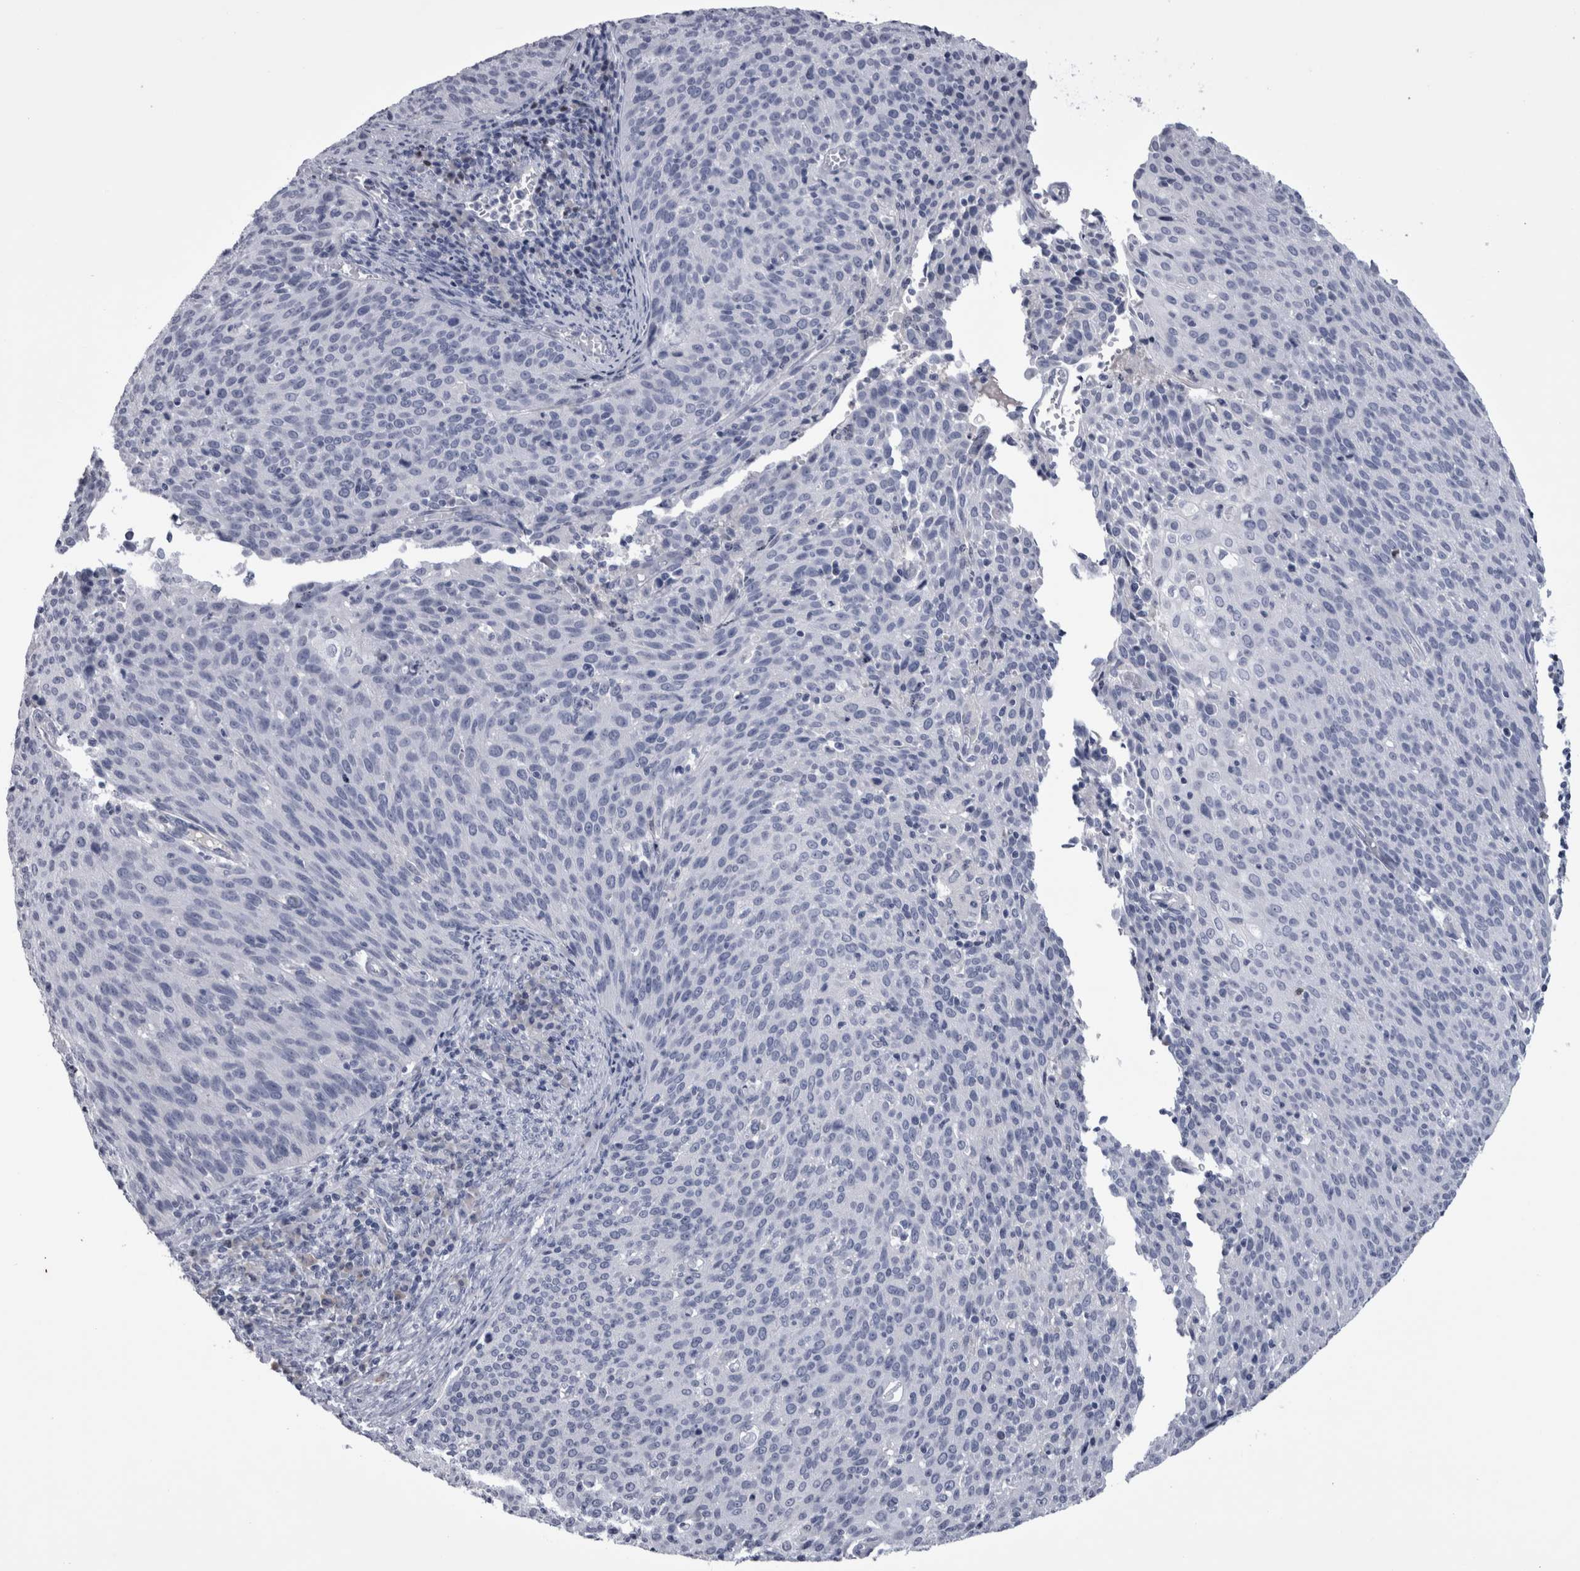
{"staining": {"intensity": "negative", "quantity": "none", "location": "none"}, "tissue": "cervical cancer", "cell_type": "Tumor cells", "image_type": "cancer", "snomed": [{"axis": "morphology", "description": "Squamous cell carcinoma, NOS"}, {"axis": "topography", "description": "Cervix"}], "caption": "Immunohistochemistry (IHC) photomicrograph of human cervical squamous cell carcinoma stained for a protein (brown), which exhibits no staining in tumor cells.", "gene": "PAX5", "patient": {"sex": "female", "age": 38}}